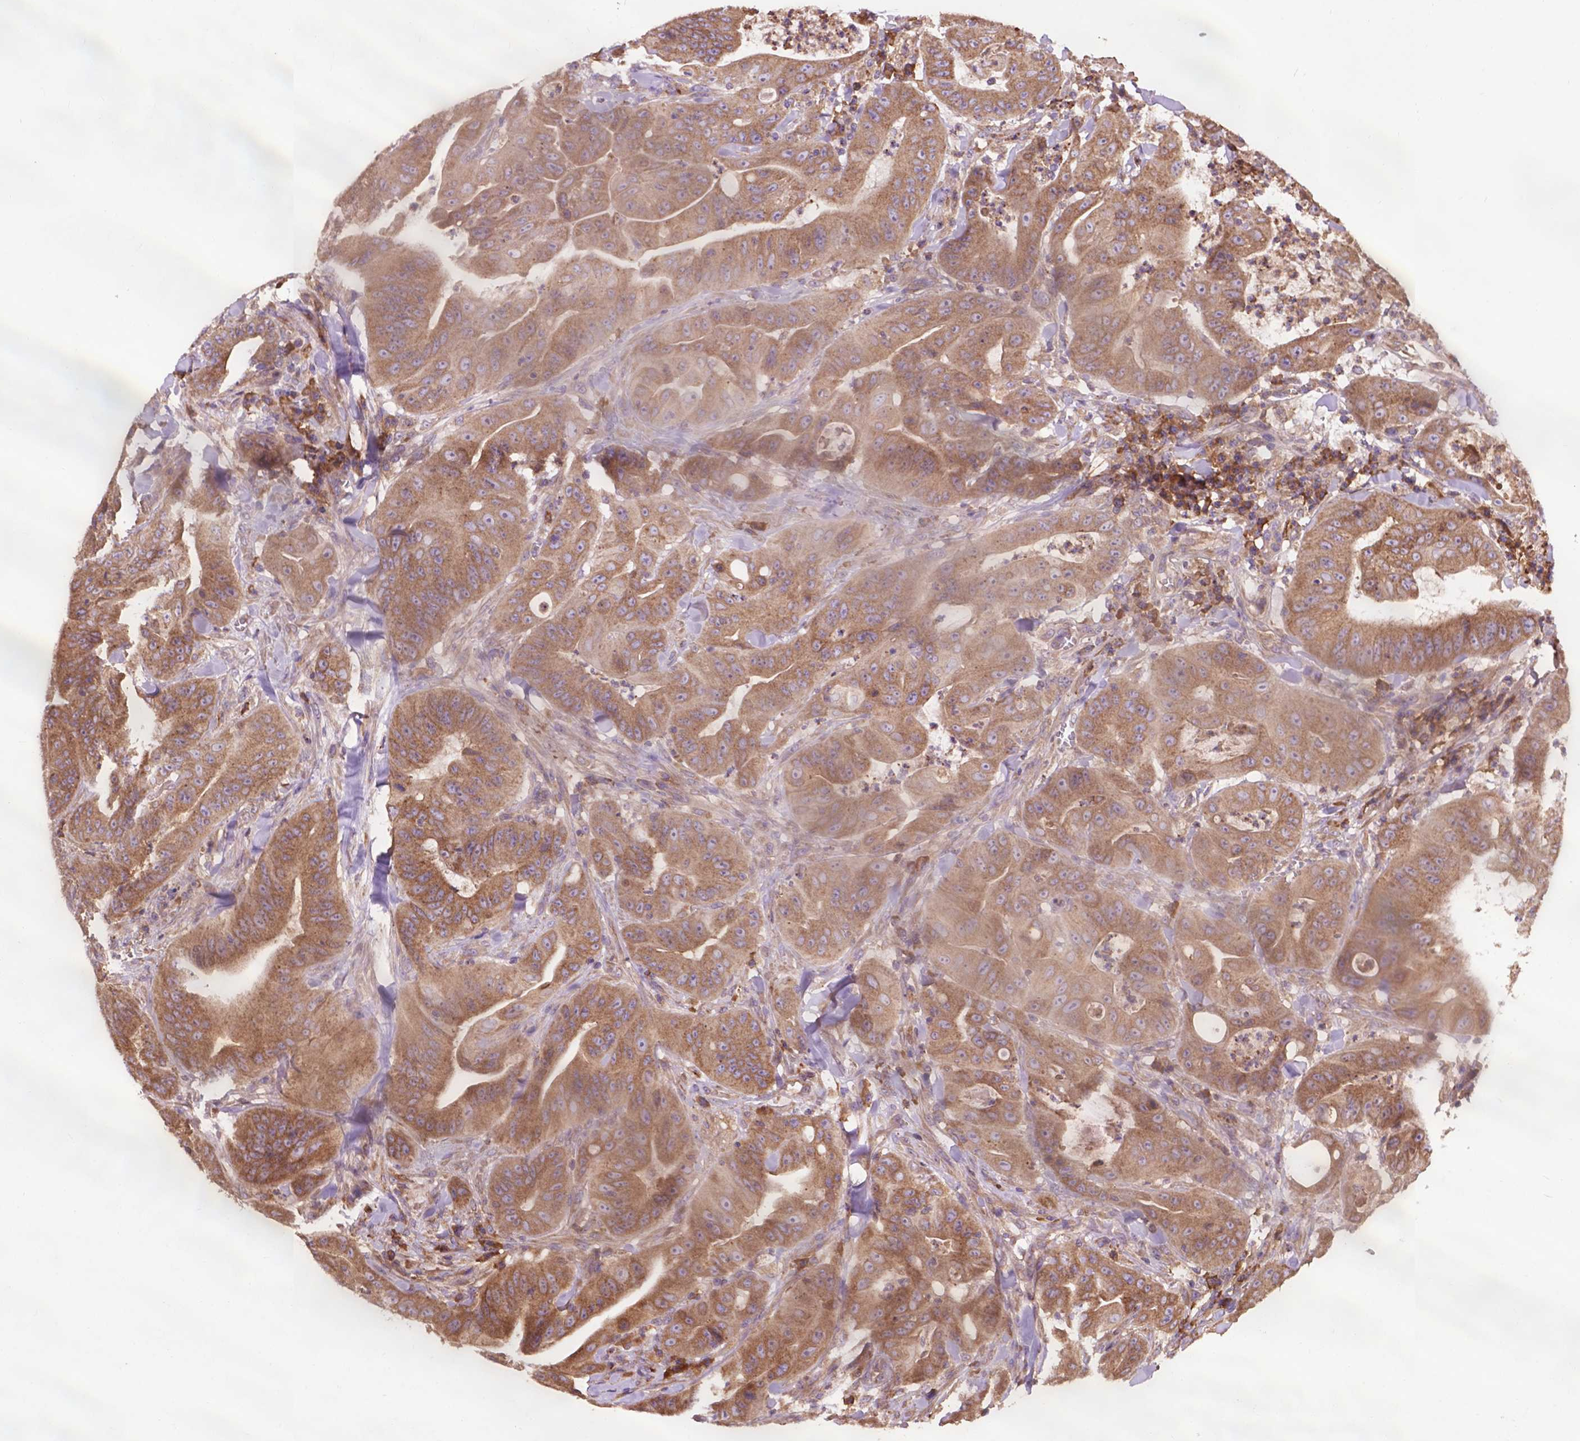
{"staining": {"intensity": "moderate", "quantity": ">75%", "location": "cytoplasmic/membranous"}, "tissue": "colorectal cancer", "cell_type": "Tumor cells", "image_type": "cancer", "snomed": [{"axis": "morphology", "description": "Adenocarcinoma, NOS"}, {"axis": "topography", "description": "Colon"}], "caption": "Human colorectal adenocarcinoma stained with a brown dye exhibits moderate cytoplasmic/membranous positive expression in approximately >75% of tumor cells.", "gene": "CCDC71L", "patient": {"sex": "male", "age": 33}}